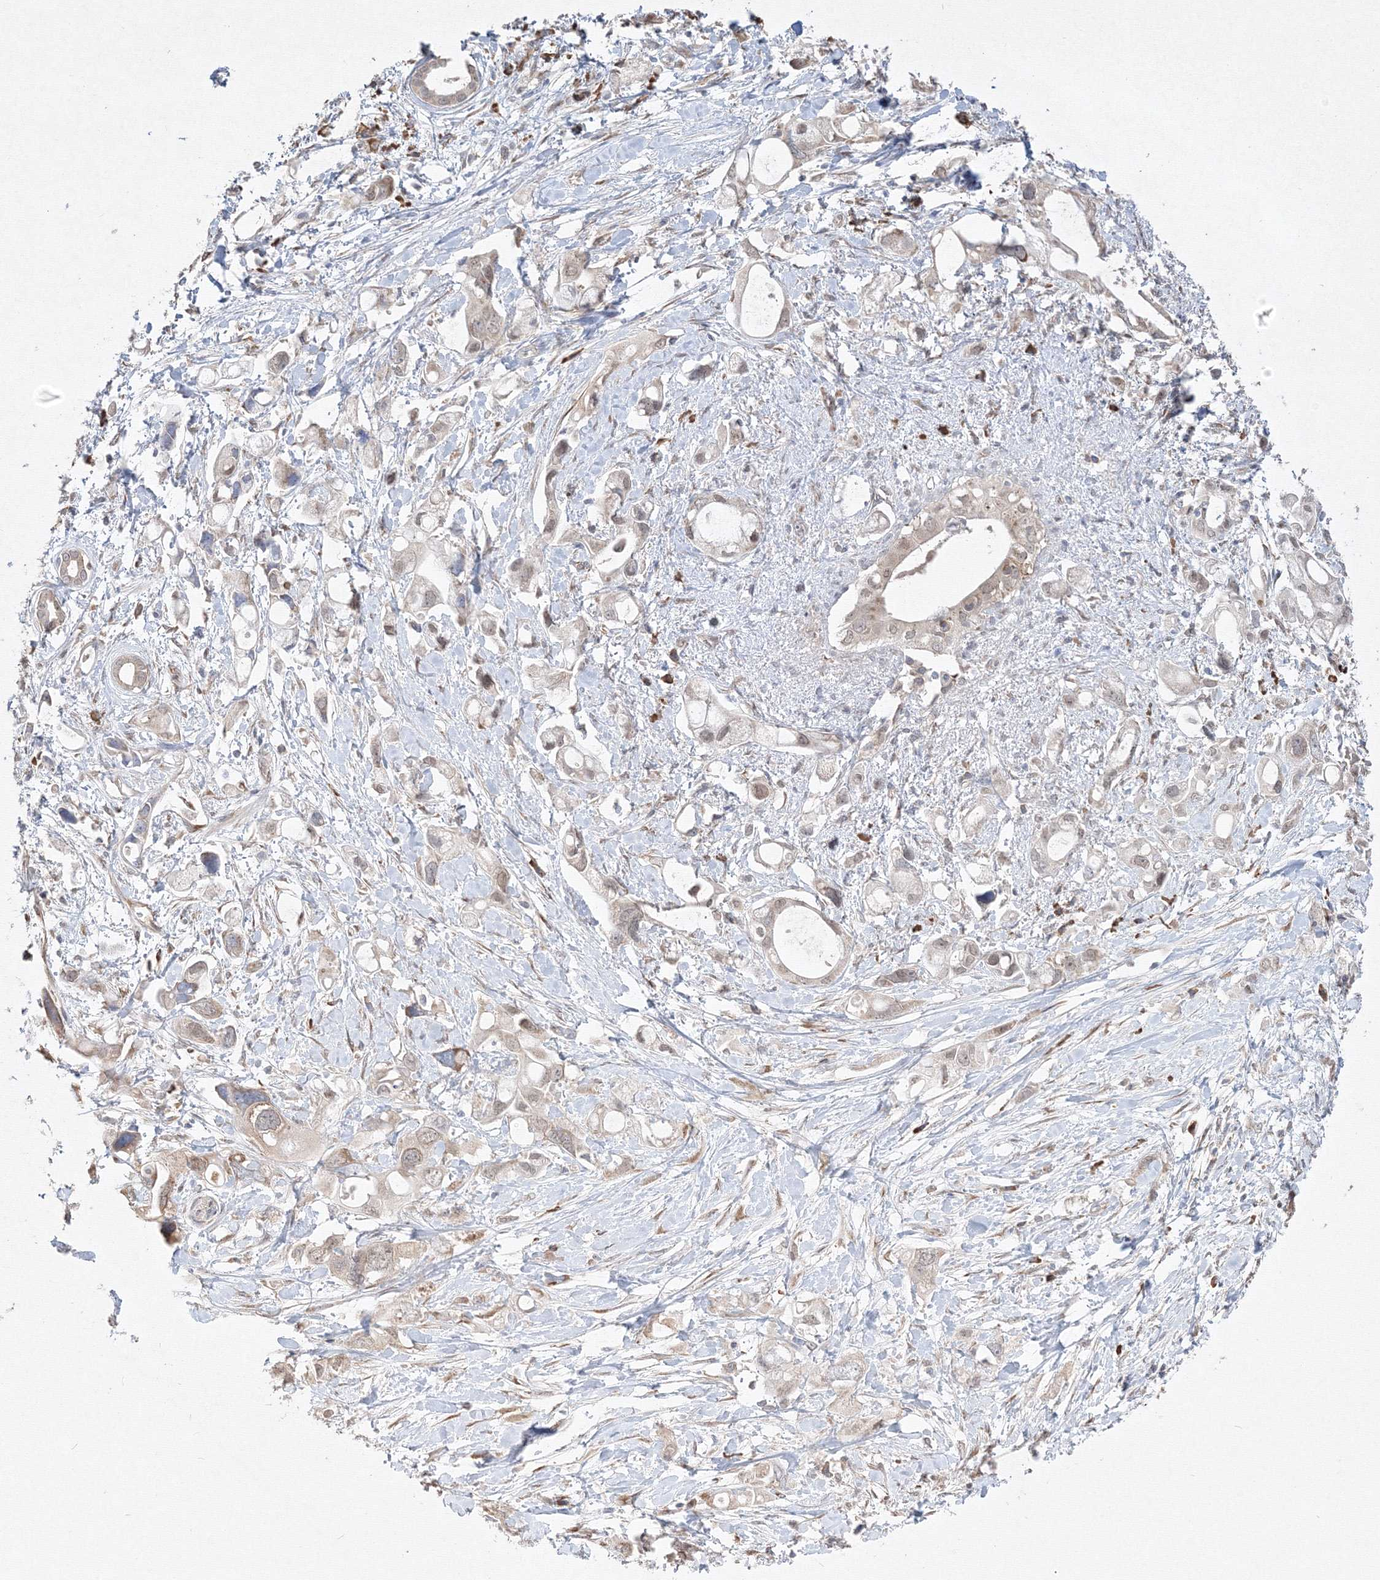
{"staining": {"intensity": "weak", "quantity": "<25%", "location": "cytoplasmic/membranous"}, "tissue": "pancreatic cancer", "cell_type": "Tumor cells", "image_type": "cancer", "snomed": [{"axis": "morphology", "description": "Adenocarcinoma, NOS"}, {"axis": "topography", "description": "Pancreas"}], "caption": "Tumor cells are negative for brown protein staining in pancreatic cancer (adenocarcinoma).", "gene": "FBXL8", "patient": {"sex": "female", "age": 56}}